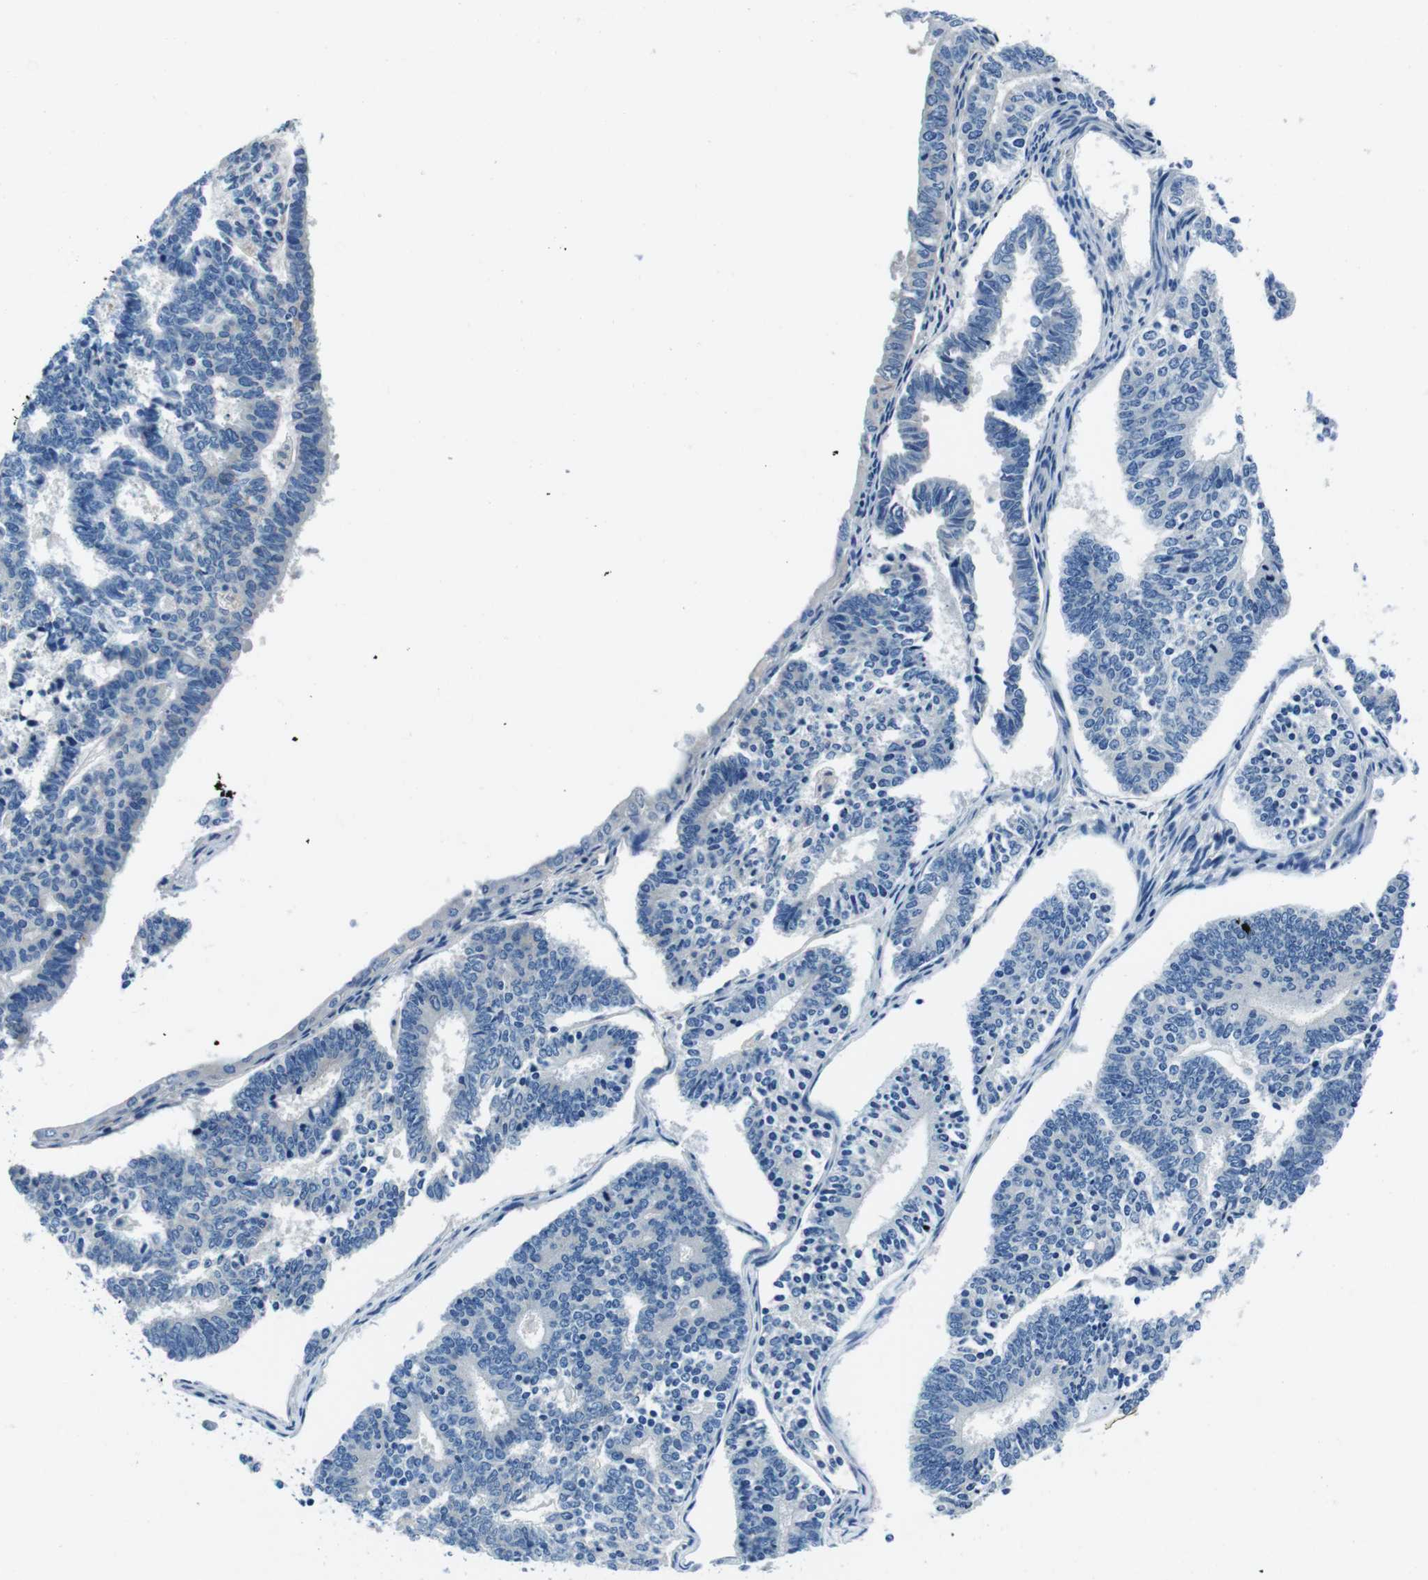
{"staining": {"intensity": "negative", "quantity": "none", "location": "none"}, "tissue": "endometrial cancer", "cell_type": "Tumor cells", "image_type": "cancer", "snomed": [{"axis": "morphology", "description": "Adenocarcinoma, NOS"}, {"axis": "topography", "description": "Endometrium"}], "caption": "The immunohistochemistry (IHC) histopathology image has no significant positivity in tumor cells of adenocarcinoma (endometrial) tissue. (IHC, brightfield microscopy, high magnification).", "gene": "CASQ1", "patient": {"sex": "female", "age": 70}}